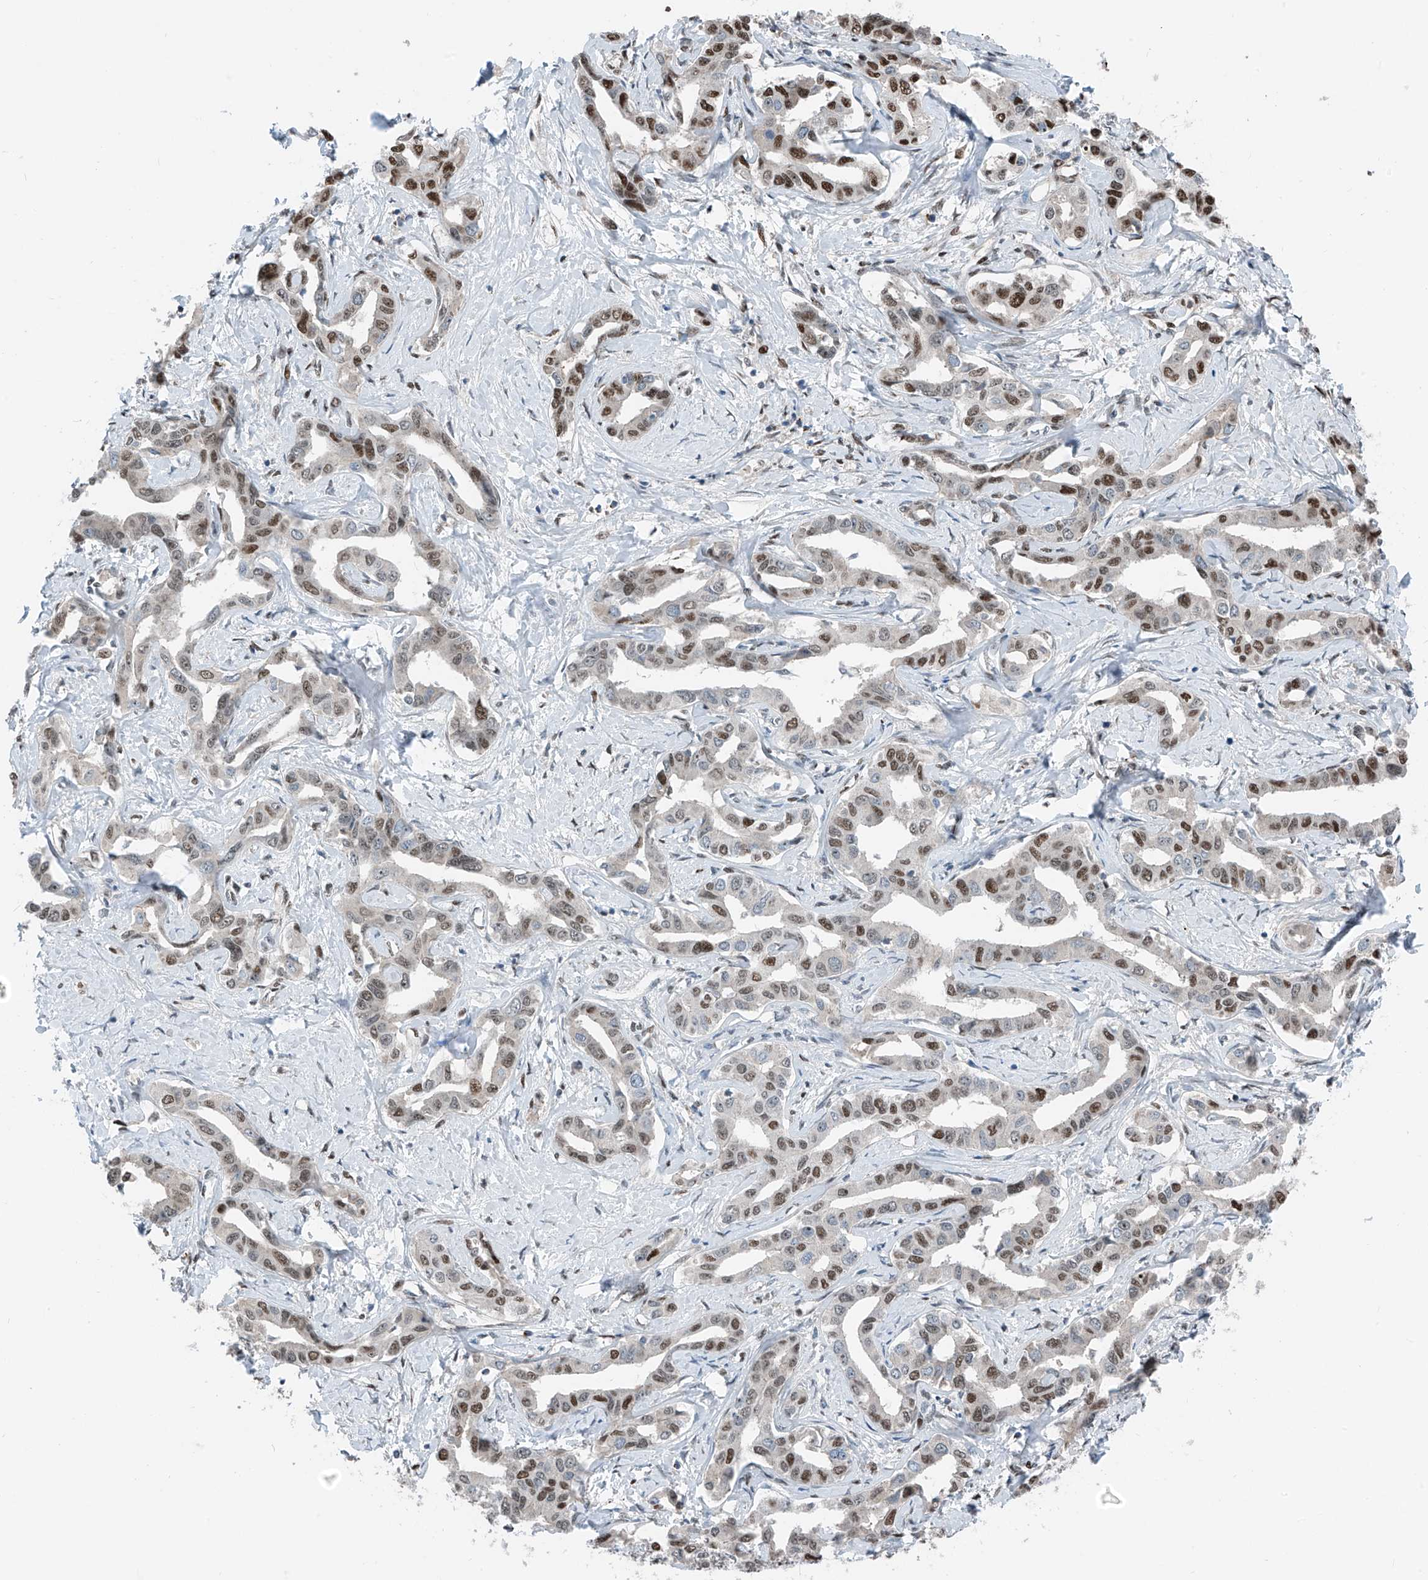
{"staining": {"intensity": "moderate", "quantity": "25%-75%", "location": "nuclear"}, "tissue": "liver cancer", "cell_type": "Tumor cells", "image_type": "cancer", "snomed": [{"axis": "morphology", "description": "Cholangiocarcinoma"}, {"axis": "topography", "description": "Liver"}], "caption": "About 25%-75% of tumor cells in cholangiocarcinoma (liver) show moderate nuclear protein positivity as visualized by brown immunohistochemical staining.", "gene": "RBP7", "patient": {"sex": "male", "age": 59}}